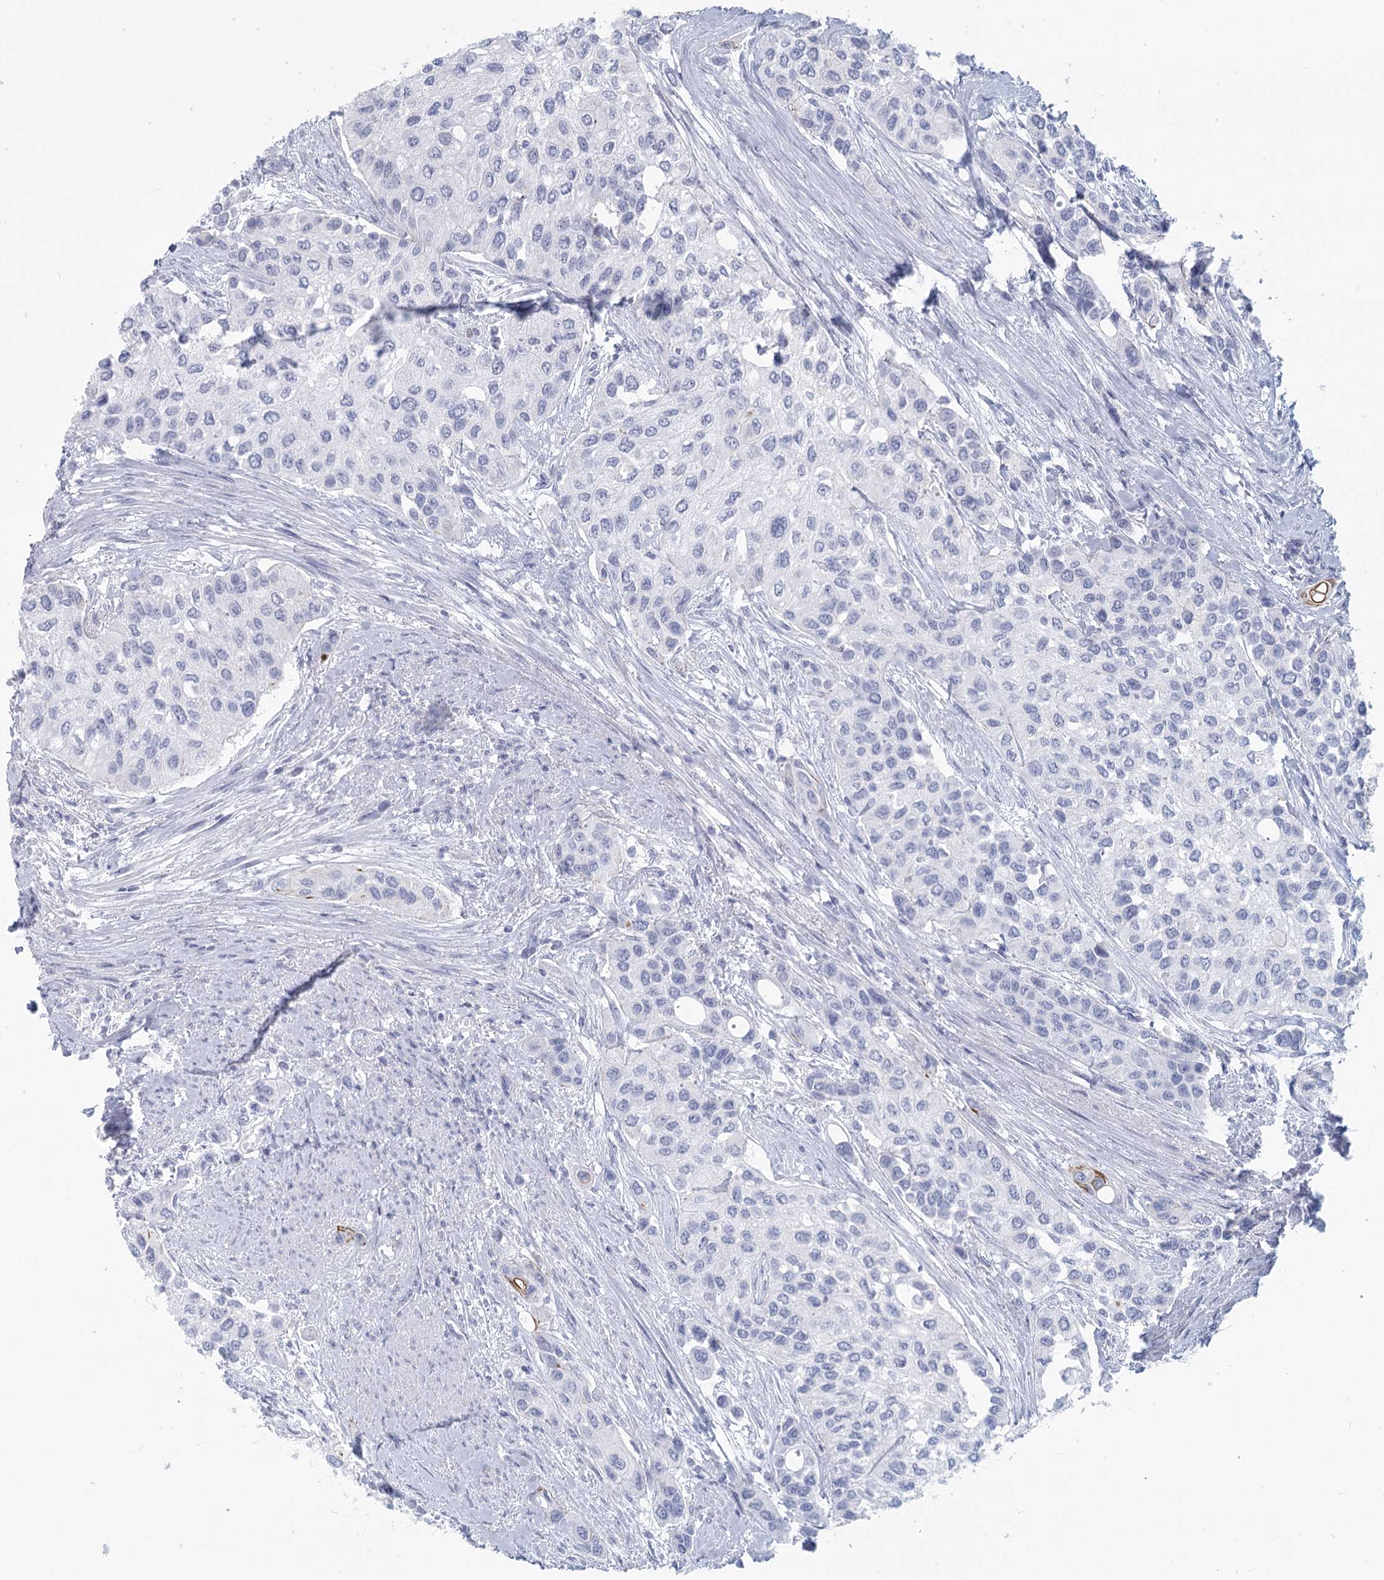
{"staining": {"intensity": "weak", "quantity": "<25%", "location": "cytoplasmic/membranous"}, "tissue": "urothelial cancer", "cell_type": "Tumor cells", "image_type": "cancer", "snomed": [{"axis": "morphology", "description": "Normal tissue, NOS"}, {"axis": "morphology", "description": "Urothelial carcinoma, High grade"}, {"axis": "topography", "description": "Vascular tissue"}, {"axis": "topography", "description": "Urinary bladder"}], "caption": "Tumor cells are negative for brown protein staining in high-grade urothelial carcinoma.", "gene": "WNT8B", "patient": {"sex": "female", "age": 56}}